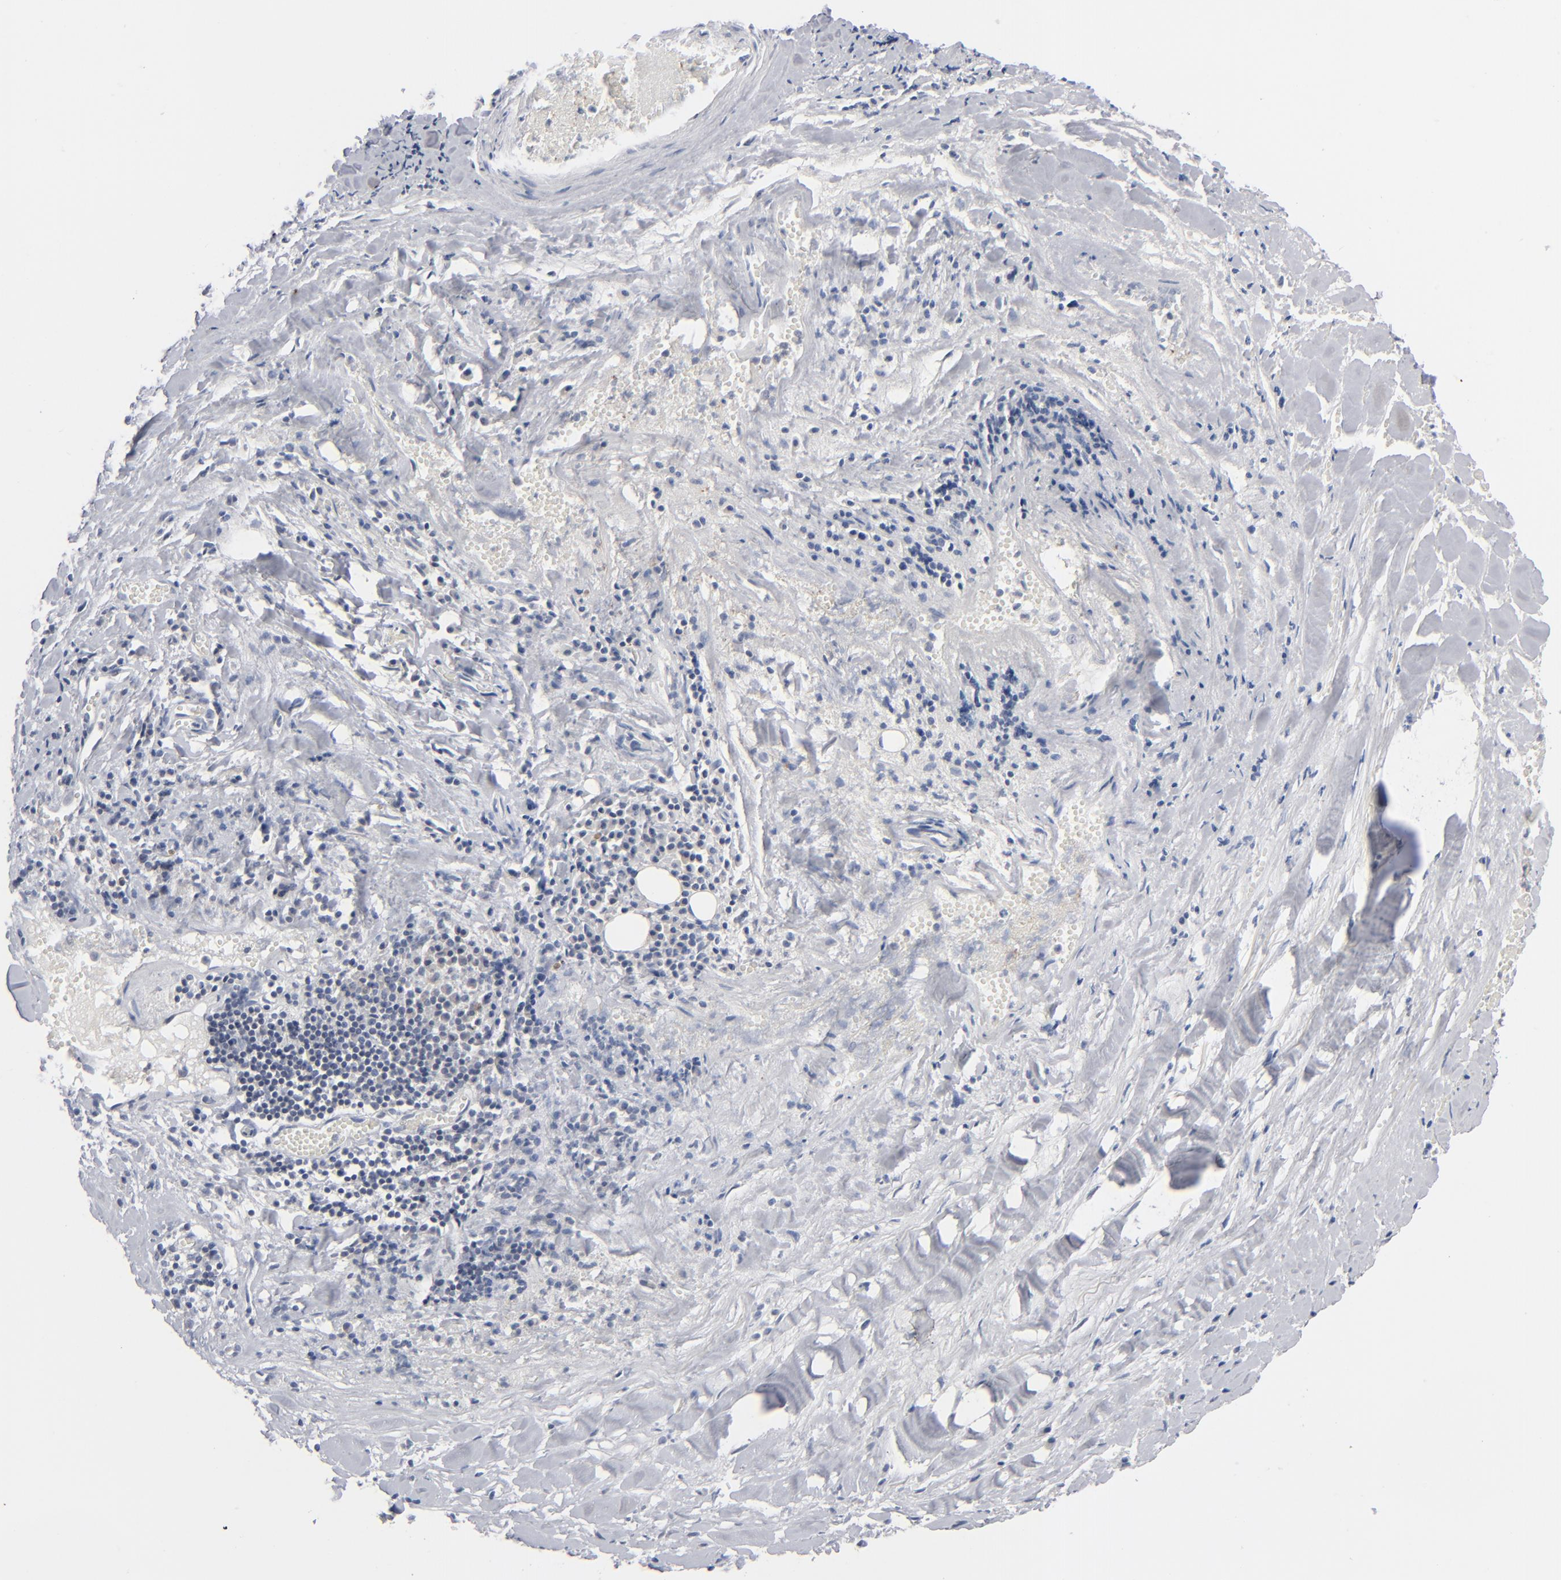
{"staining": {"intensity": "negative", "quantity": "none", "location": "none"}, "tissue": "lung cancer", "cell_type": "Tumor cells", "image_type": "cancer", "snomed": [{"axis": "morphology", "description": "Adenocarcinoma, NOS"}, {"axis": "topography", "description": "Lung"}], "caption": "High magnification brightfield microscopy of lung cancer stained with DAB (3,3'-diaminobenzidine) (brown) and counterstained with hematoxylin (blue): tumor cells show no significant positivity.", "gene": "POF1B", "patient": {"sex": "male", "age": 60}}